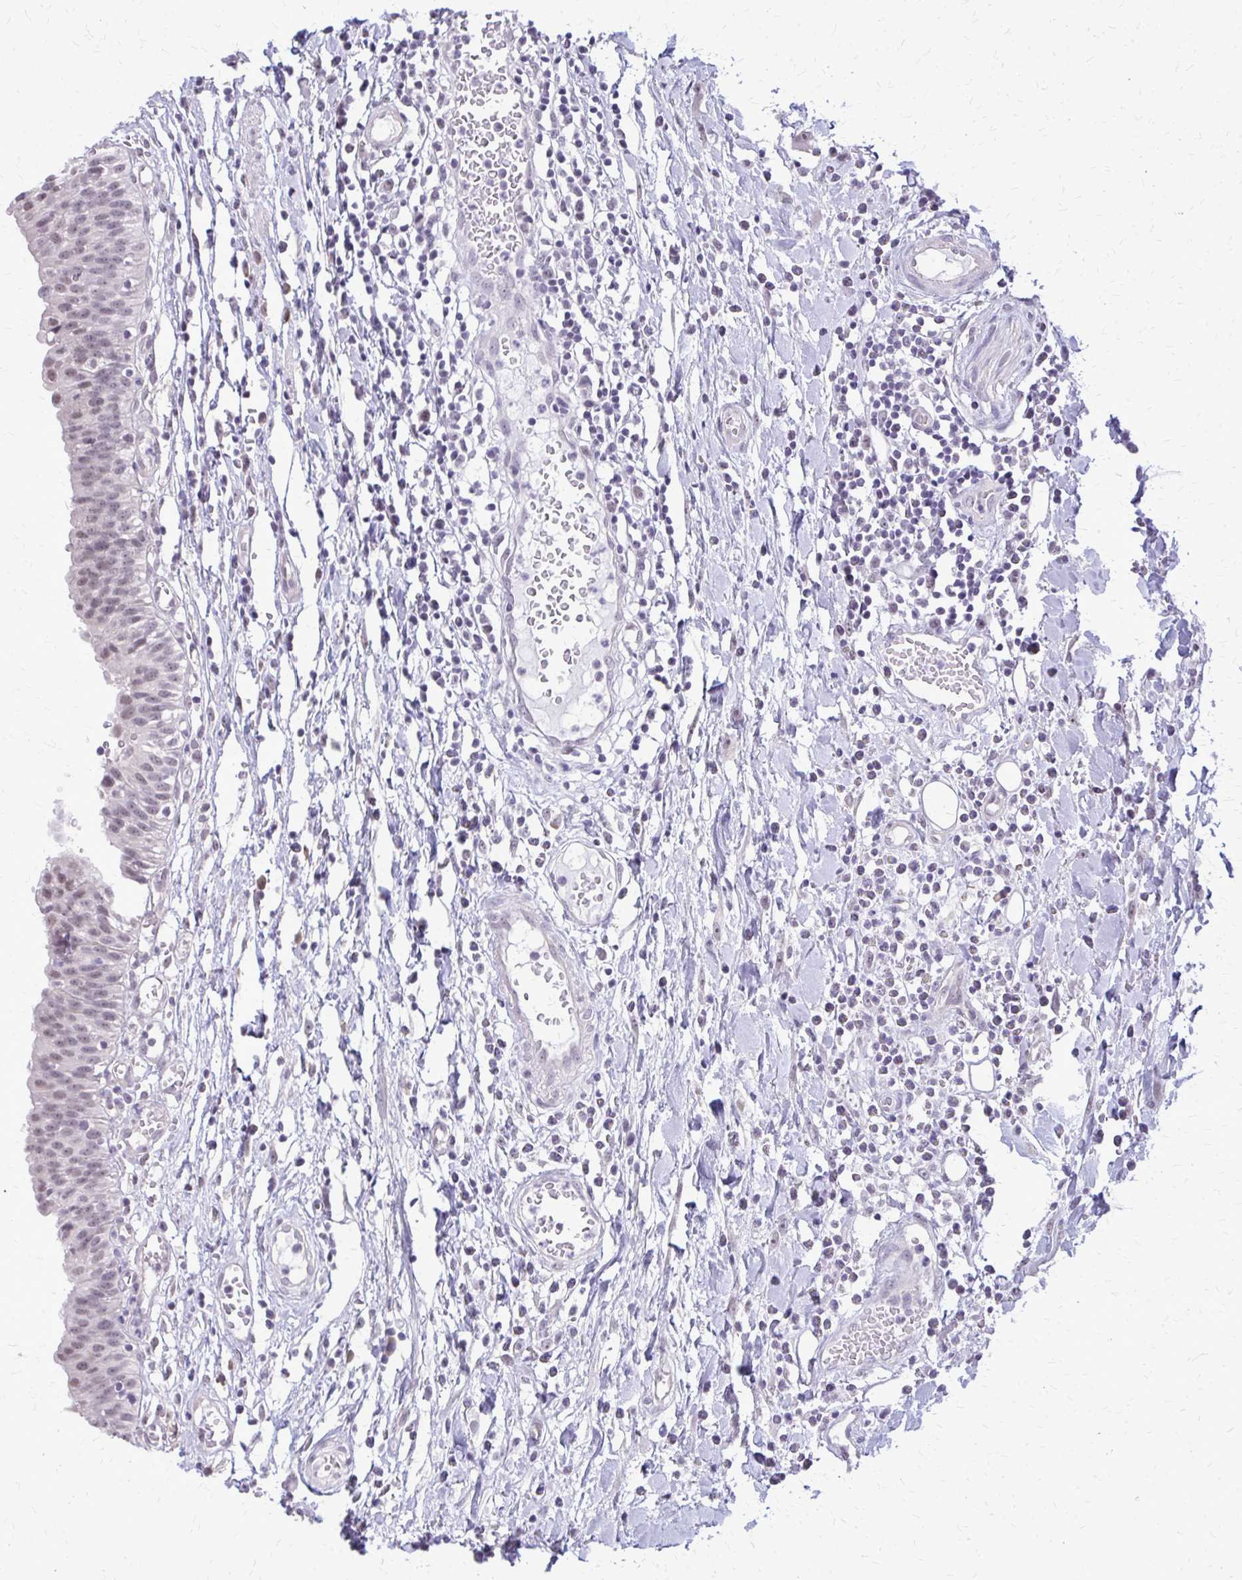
{"staining": {"intensity": "weak", "quantity": "25%-75%", "location": "nuclear"}, "tissue": "urinary bladder", "cell_type": "Urothelial cells", "image_type": "normal", "snomed": [{"axis": "morphology", "description": "Normal tissue, NOS"}, {"axis": "topography", "description": "Urinary bladder"}], "caption": "IHC image of unremarkable urinary bladder: urinary bladder stained using immunohistochemistry displays low levels of weak protein expression localized specifically in the nuclear of urothelial cells, appearing as a nuclear brown color.", "gene": "PLCB1", "patient": {"sex": "male", "age": 64}}